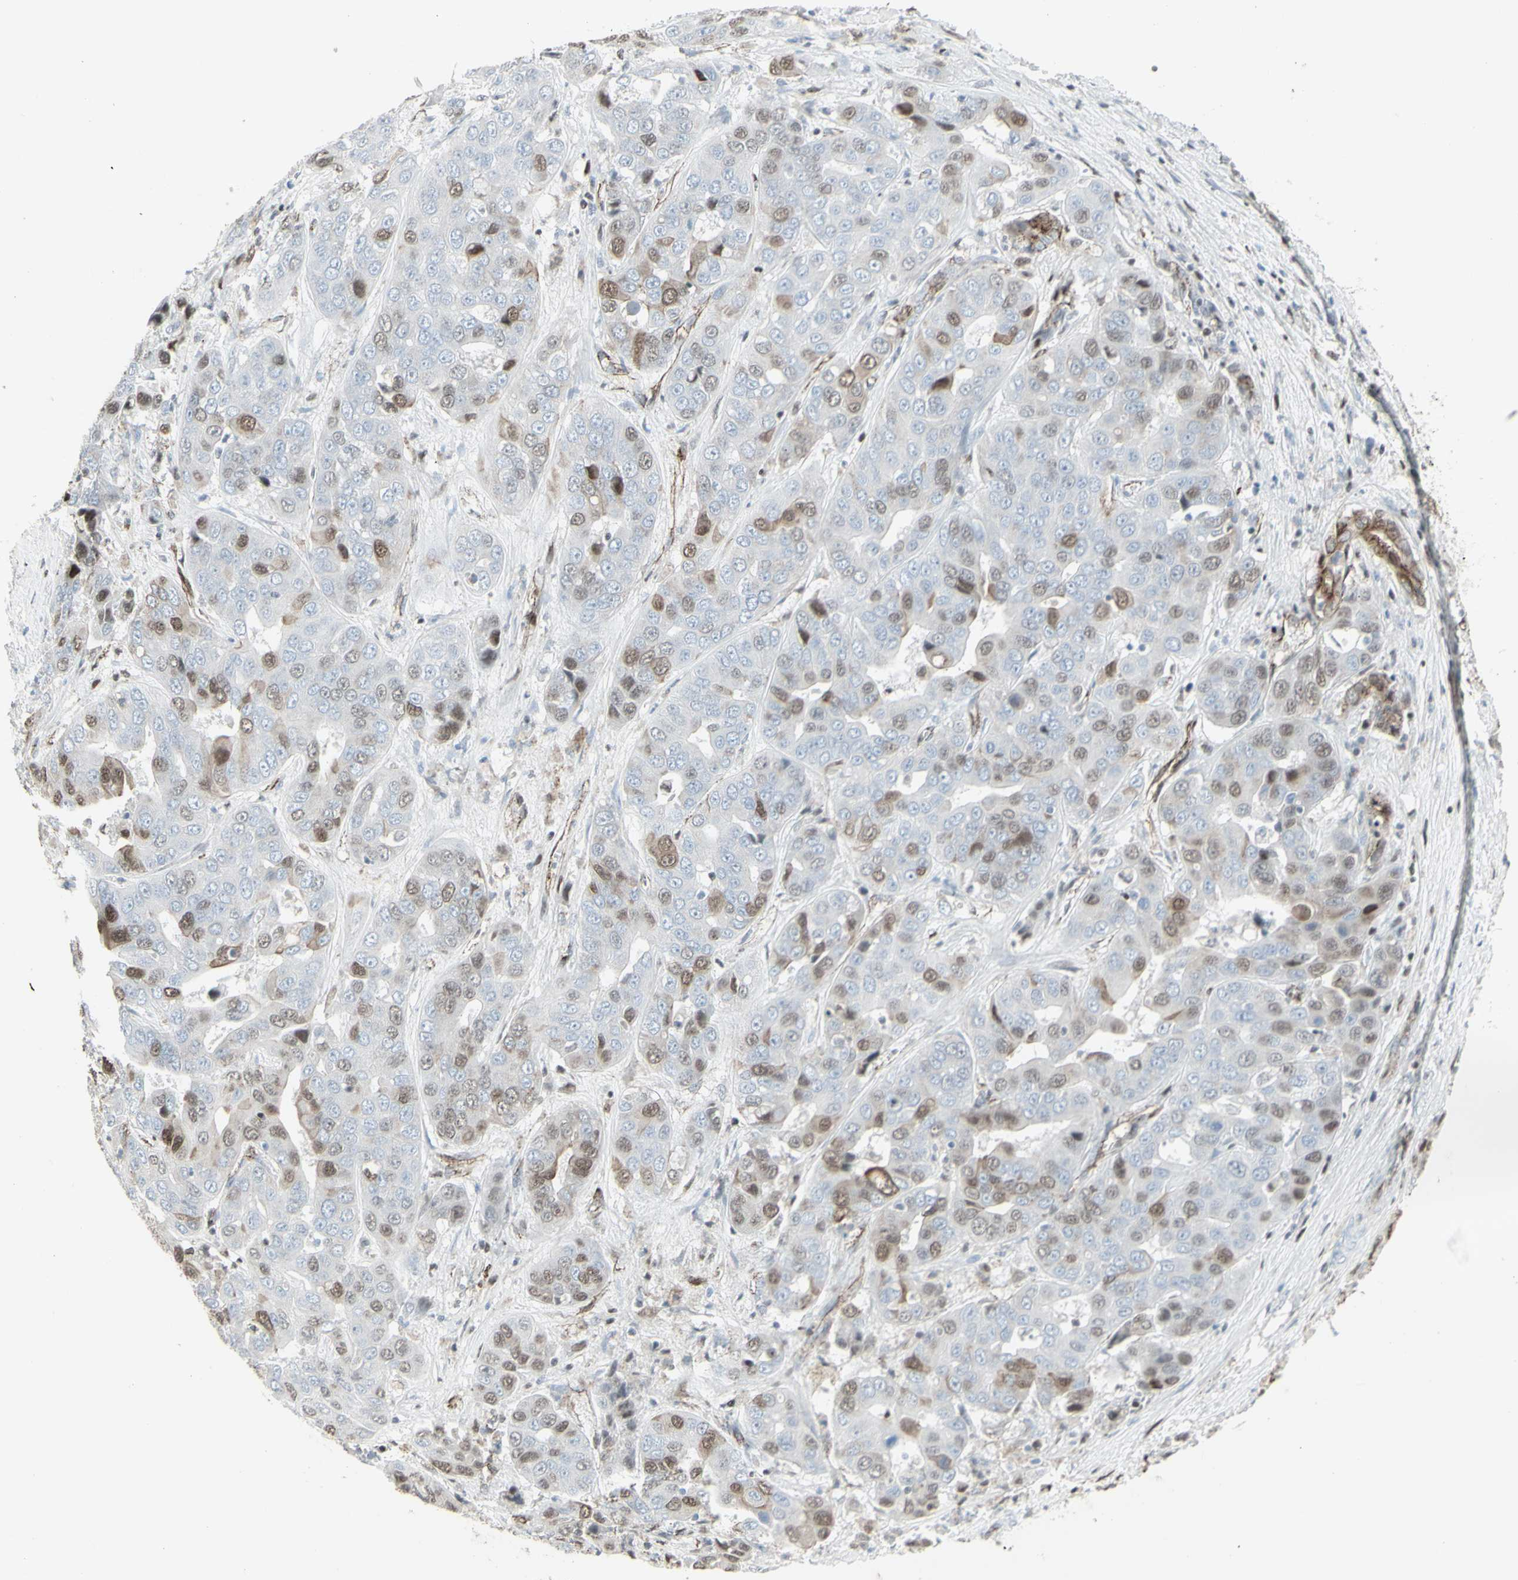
{"staining": {"intensity": "weak", "quantity": "25%-75%", "location": "cytoplasmic/membranous,nuclear"}, "tissue": "liver cancer", "cell_type": "Tumor cells", "image_type": "cancer", "snomed": [{"axis": "morphology", "description": "Cholangiocarcinoma"}, {"axis": "topography", "description": "Liver"}], "caption": "Protein analysis of liver cholangiocarcinoma tissue displays weak cytoplasmic/membranous and nuclear expression in about 25%-75% of tumor cells.", "gene": "GJA1", "patient": {"sex": "female", "age": 52}}